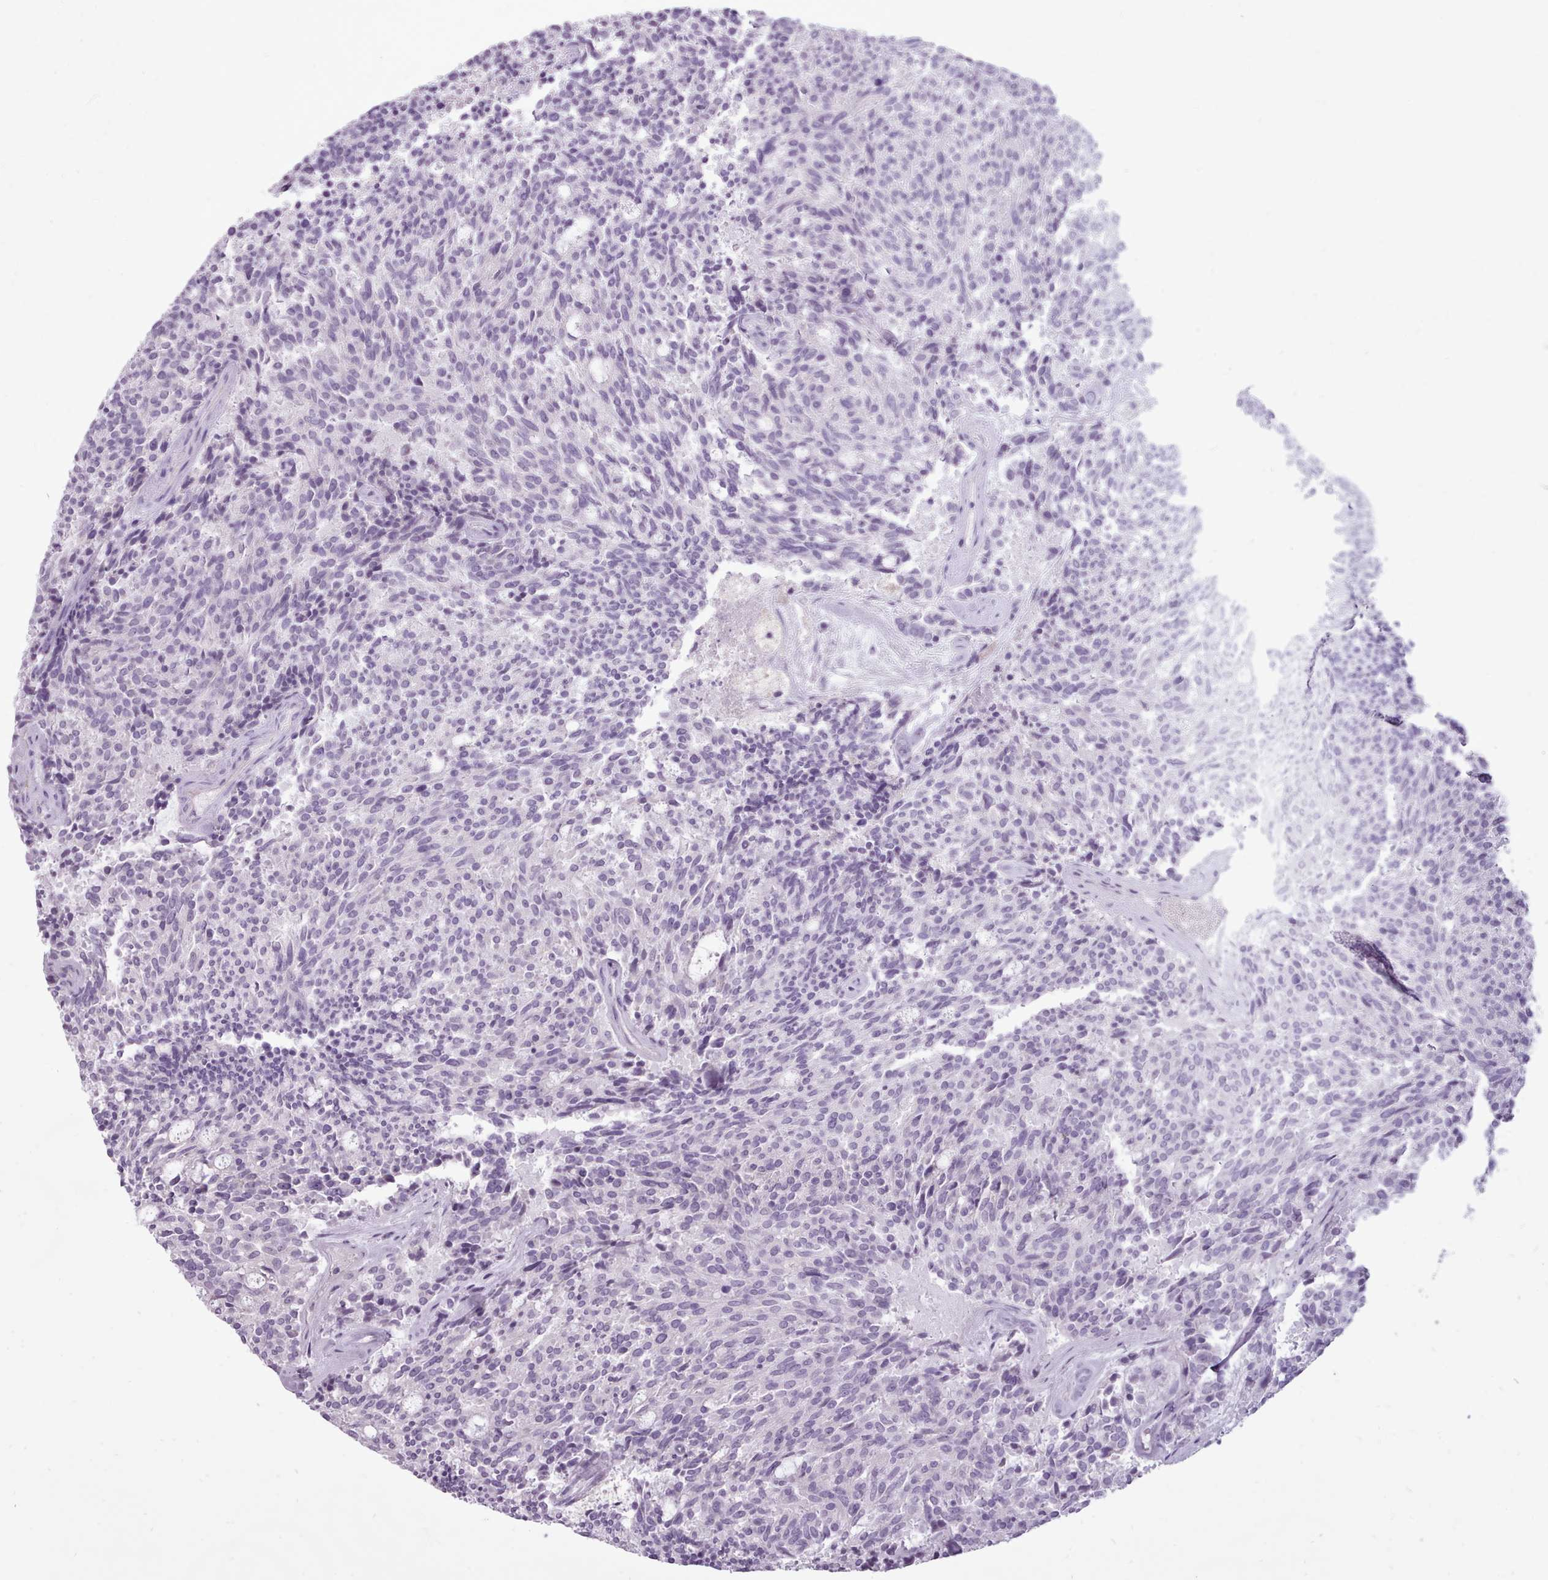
{"staining": {"intensity": "negative", "quantity": "none", "location": "none"}, "tissue": "carcinoid", "cell_type": "Tumor cells", "image_type": "cancer", "snomed": [{"axis": "morphology", "description": "Carcinoid, malignant, NOS"}, {"axis": "topography", "description": "Pancreas"}], "caption": "This histopathology image is of carcinoid stained with immunohistochemistry to label a protein in brown with the nuclei are counter-stained blue. There is no staining in tumor cells.", "gene": "ATRAID", "patient": {"sex": "female", "age": 54}}